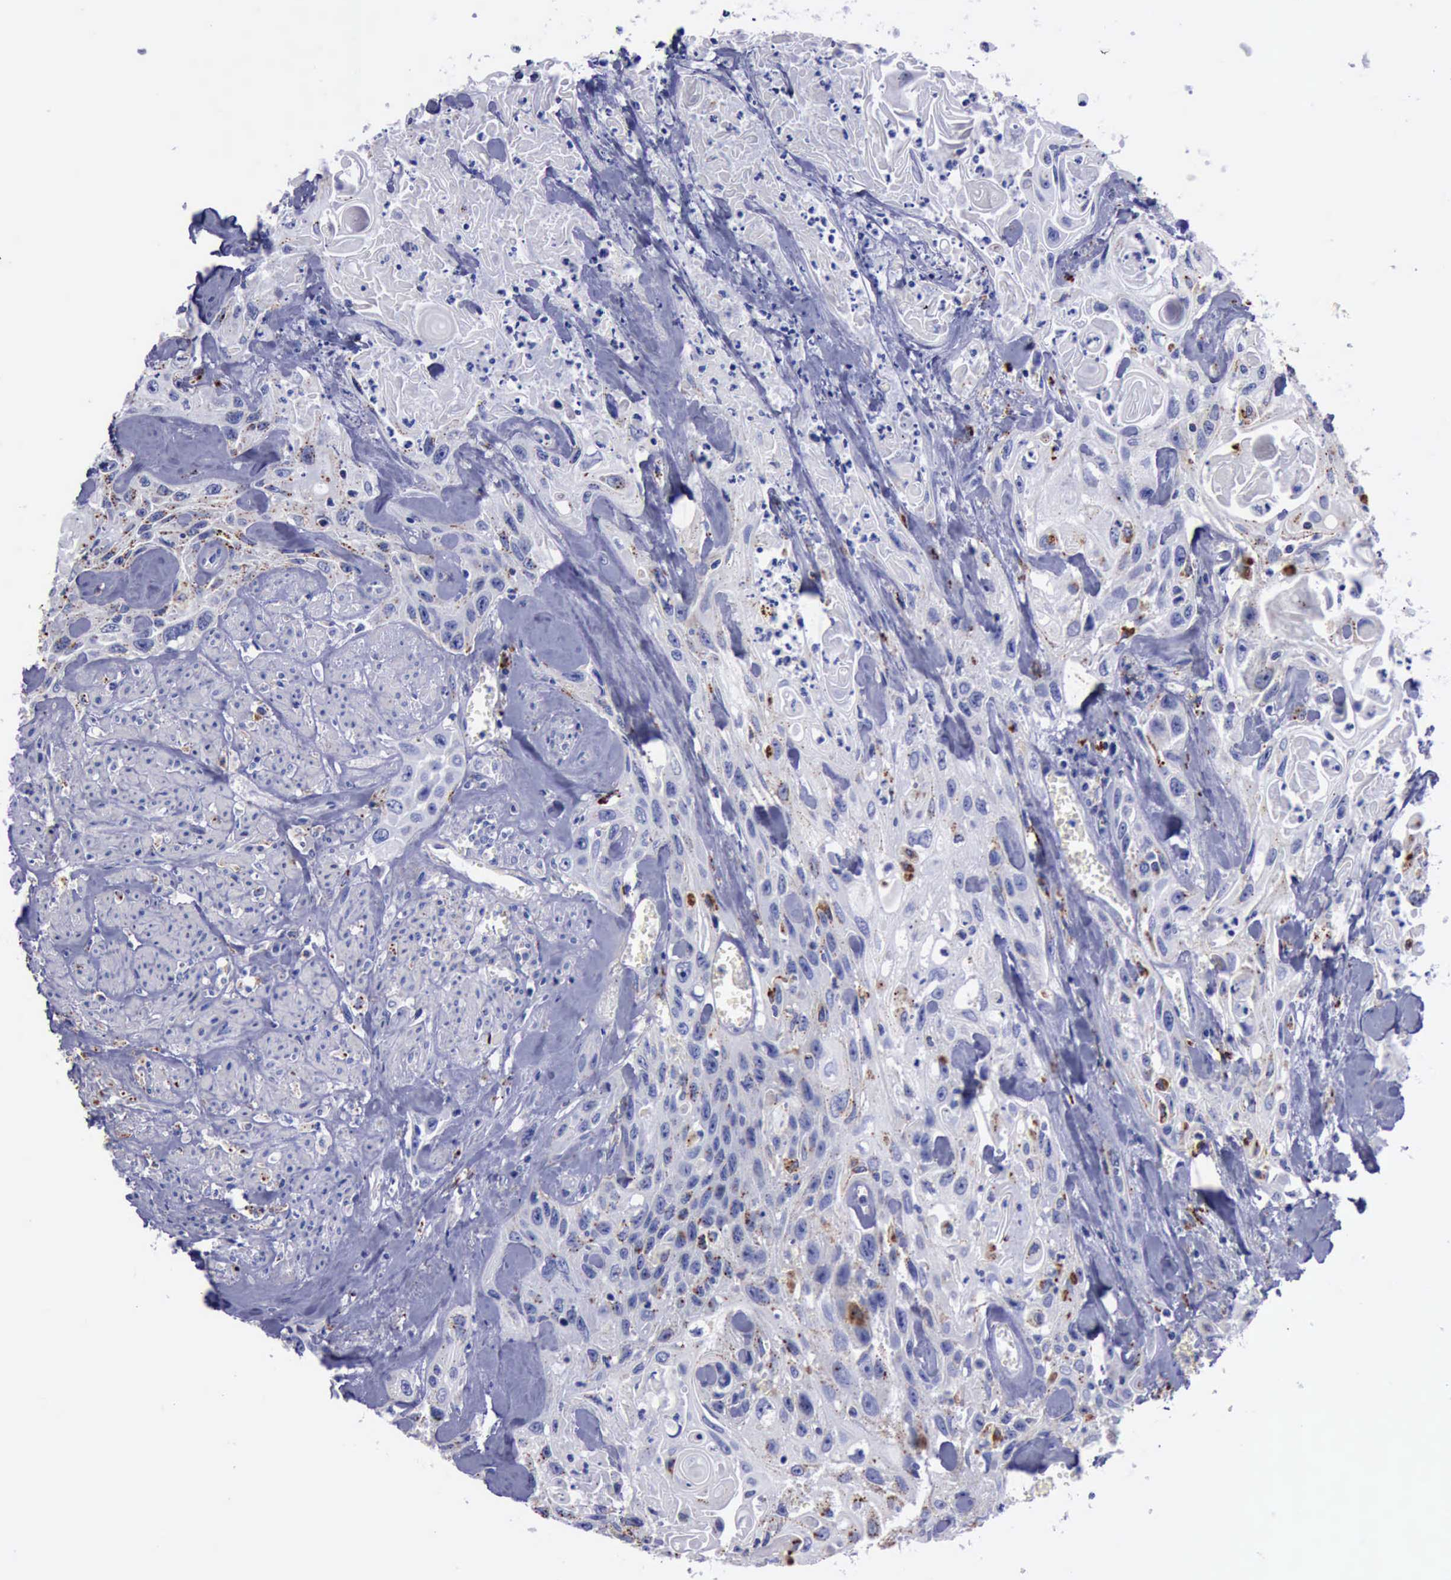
{"staining": {"intensity": "moderate", "quantity": "<25%", "location": "cytoplasmic/membranous"}, "tissue": "urothelial cancer", "cell_type": "Tumor cells", "image_type": "cancer", "snomed": [{"axis": "morphology", "description": "Urothelial carcinoma, High grade"}, {"axis": "topography", "description": "Urinary bladder"}], "caption": "A photomicrograph showing moderate cytoplasmic/membranous expression in approximately <25% of tumor cells in urothelial cancer, as visualized by brown immunohistochemical staining.", "gene": "CTSD", "patient": {"sex": "female", "age": 84}}